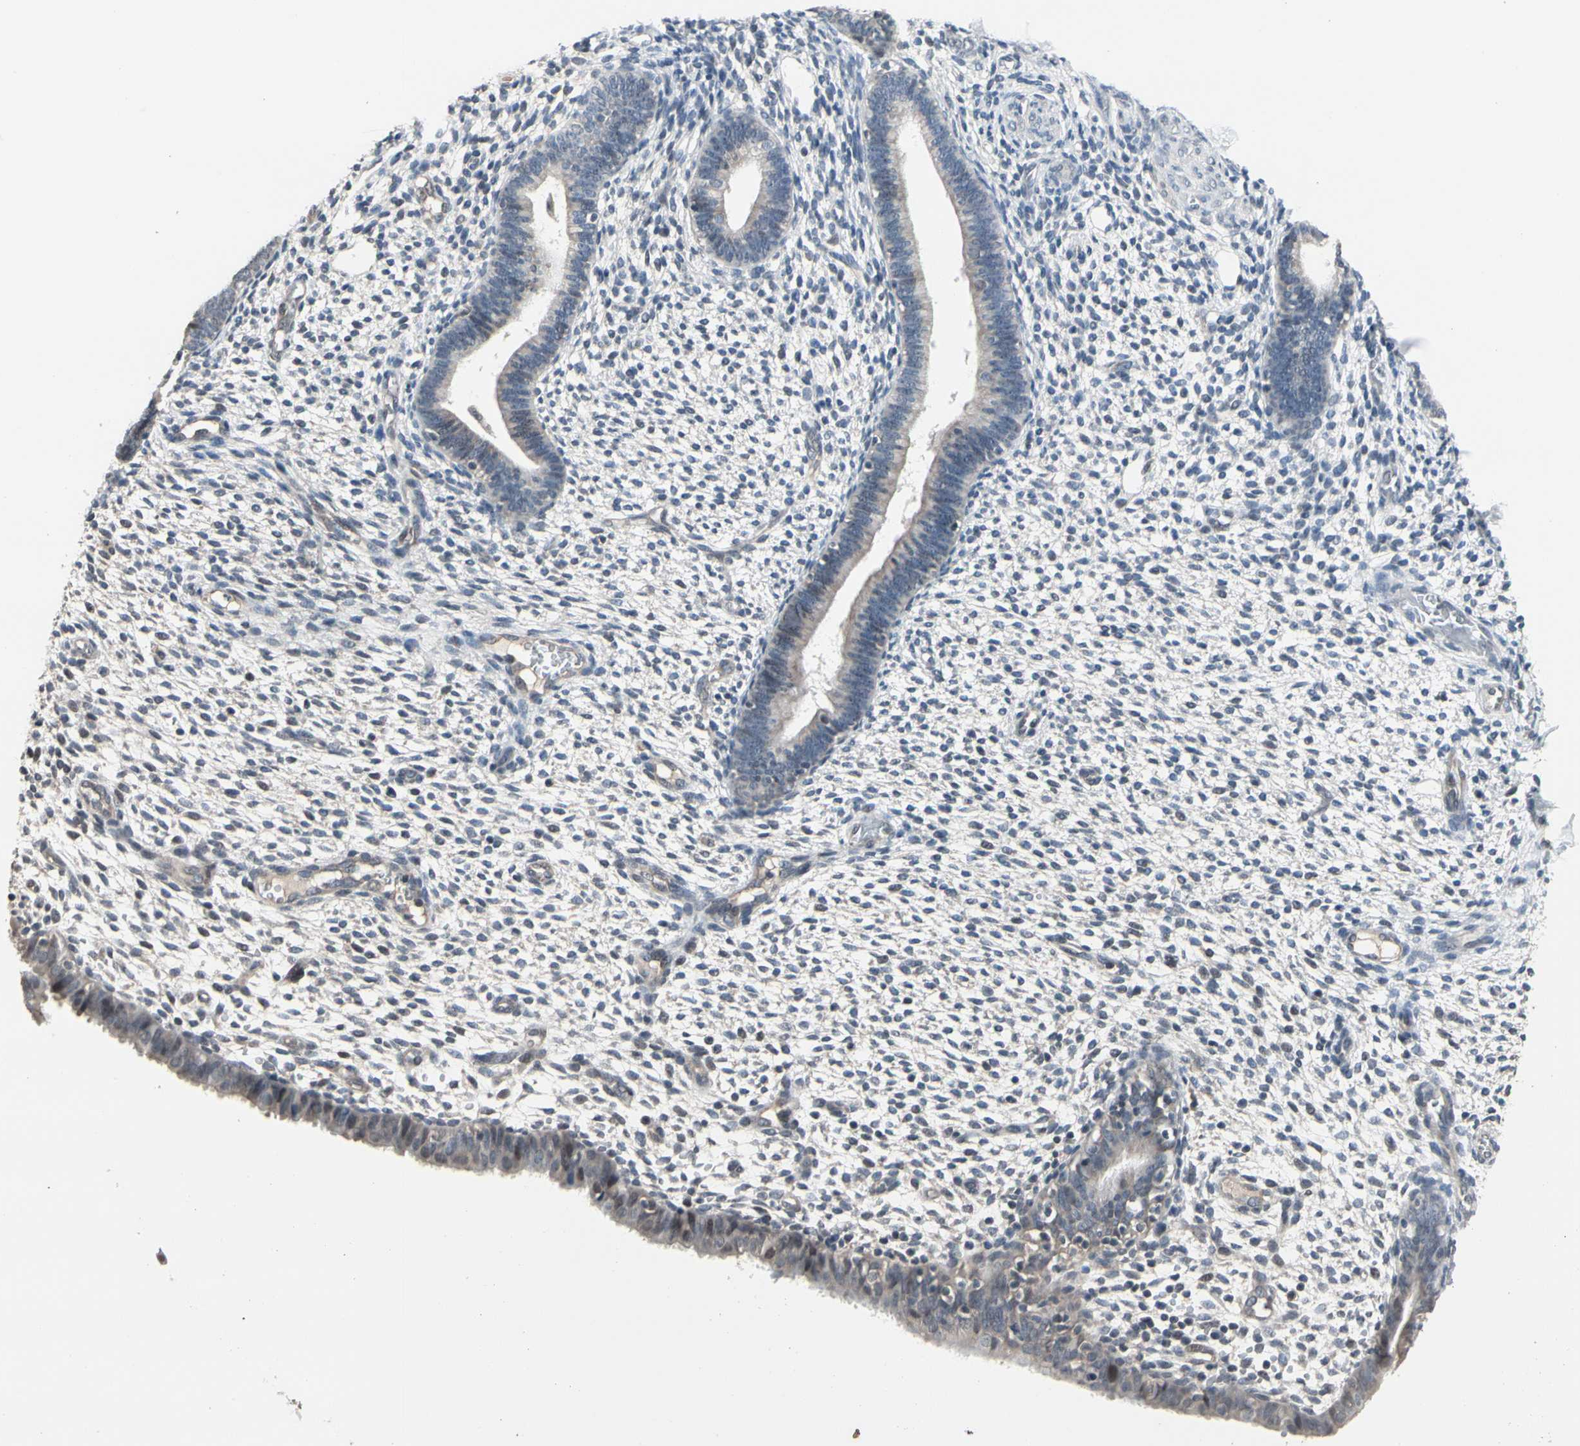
{"staining": {"intensity": "weak", "quantity": "<25%", "location": "cytoplasmic/membranous"}, "tissue": "endometrium", "cell_type": "Cells in endometrial stroma", "image_type": "normal", "snomed": [{"axis": "morphology", "description": "Normal tissue, NOS"}, {"axis": "topography", "description": "Endometrium"}], "caption": "The histopathology image demonstrates no staining of cells in endometrial stroma in unremarkable endometrium. (Stains: DAB (3,3'-diaminobenzidine) IHC with hematoxylin counter stain, Microscopy: brightfield microscopy at high magnification).", "gene": "SV2A", "patient": {"sex": "female", "age": 61}}